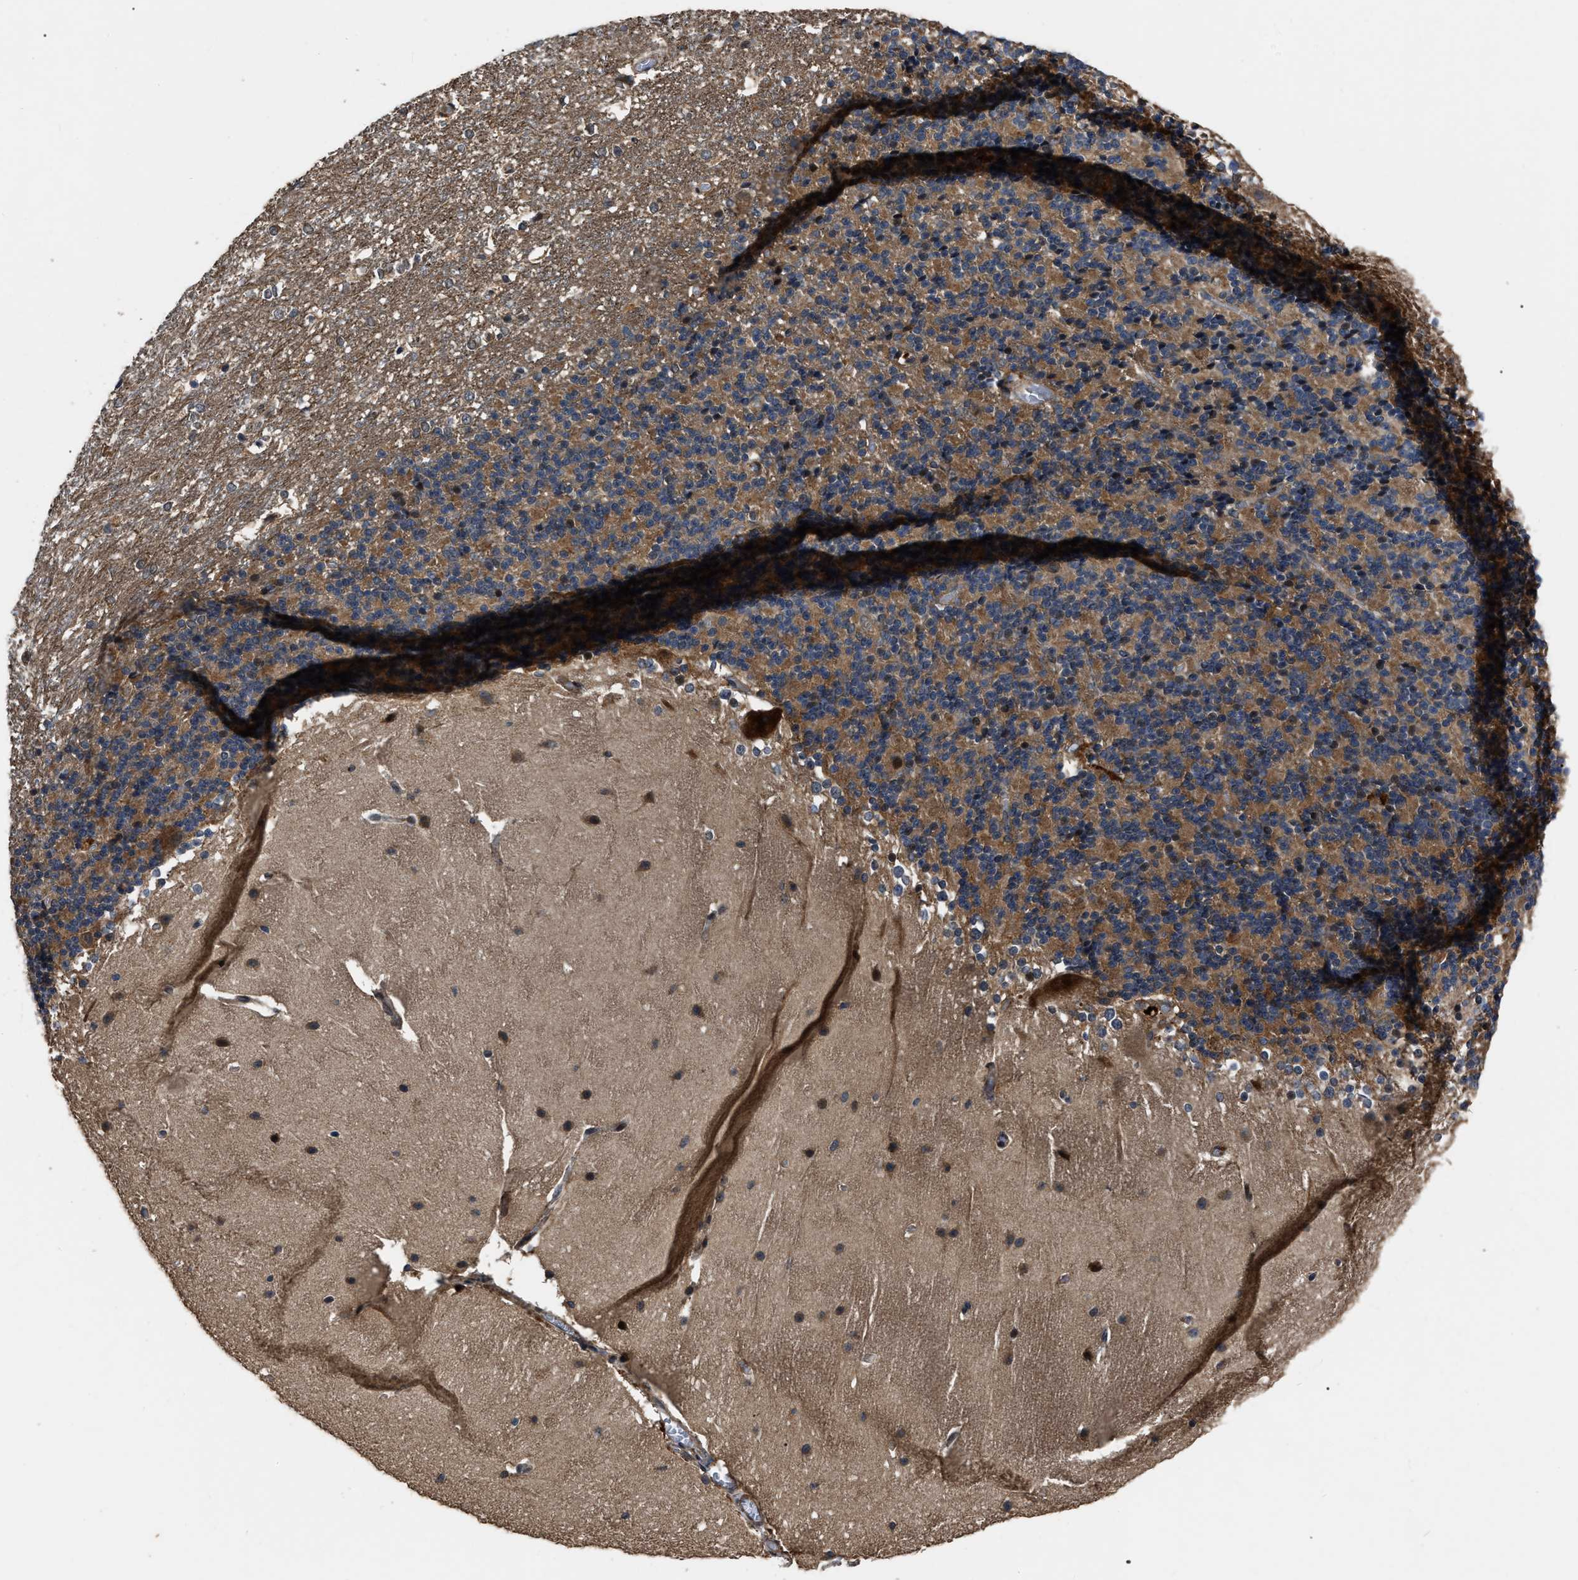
{"staining": {"intensity": "moderate", "quantity": "25%-75%", "location": "cytoplasmic/membranous"}, "tissue": "cerebellum", "cell_type": "Cells in granular layer", "image_type": "normal", "snomed": [{"axis": "morphology", "description": "Normal tissue, NOS"}, {"axis": "topography", "description": "Cerebellum"}], "caption": "A micrograph of human cerebellum stained for a protein exhibits moderate cytoplasmic/membranous brown staining in cells in granular layer. The staining is performed using DAB (3,3'-diaminobenzidine) brown chromogen to label protein expression. The nuclei are counter-stained blue using hematoxylin.", "gene": "PPWD1", "patient": {"sex": "female", "age": 19}}